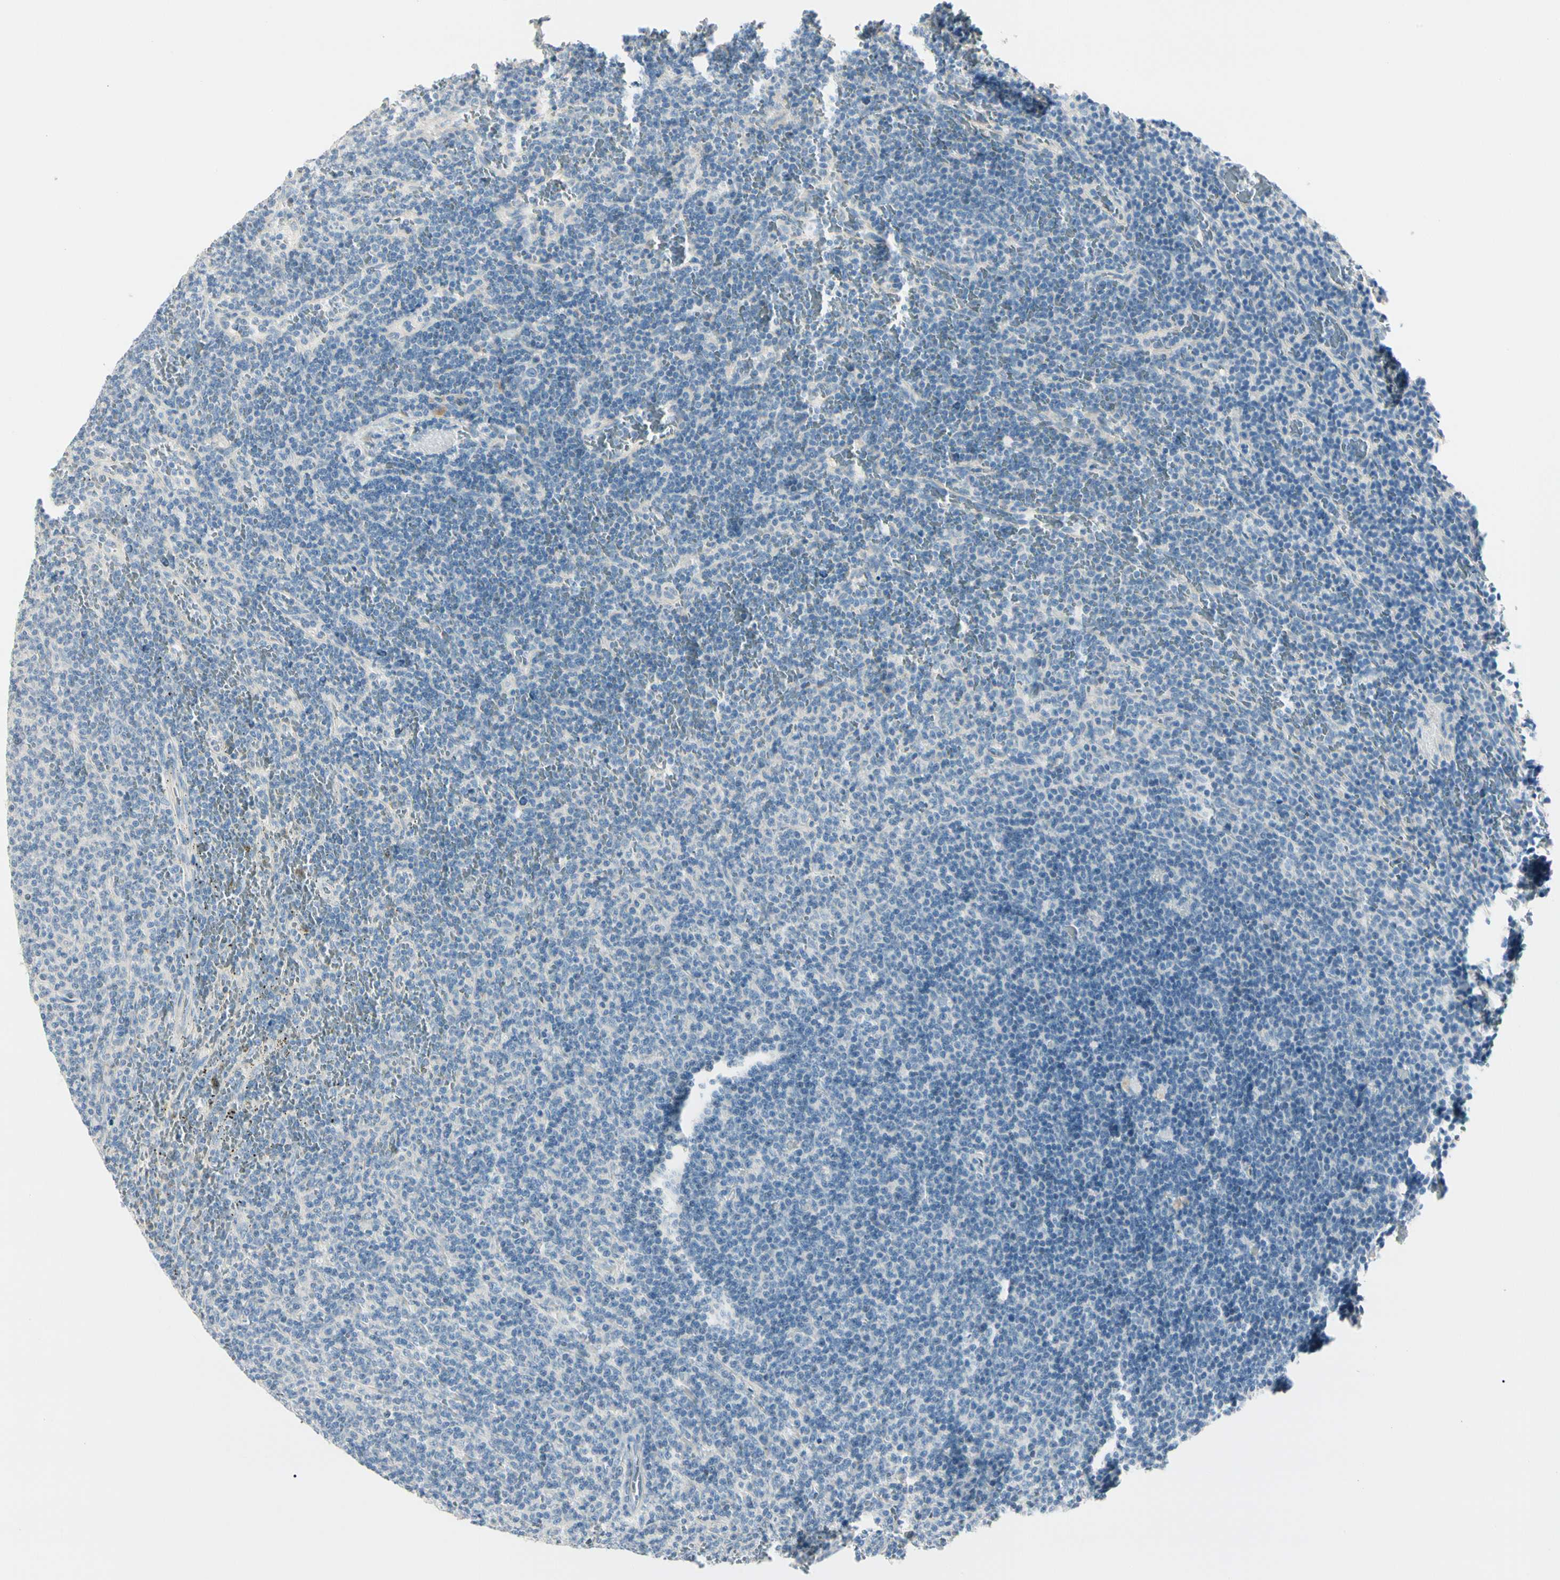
{"staining": {"intensity": "negative", "quantity": "none", "location": "none"}, "tissue": "lymphoma", "cell_type": "Tumor cells", "image_type": "cancer", "snomed": [{"axis": "morphology", "description": "Malignant lymphoma, non-Hodgkin's type, Low grade"}, {"axis": "topography", "description": "Spleen"}], "caption": "This is an IHC image of human lymphoma. There is no staining in tumor cells.", "gene": "SLC6A15", "patient": {"sex": "female", "age": 50}}